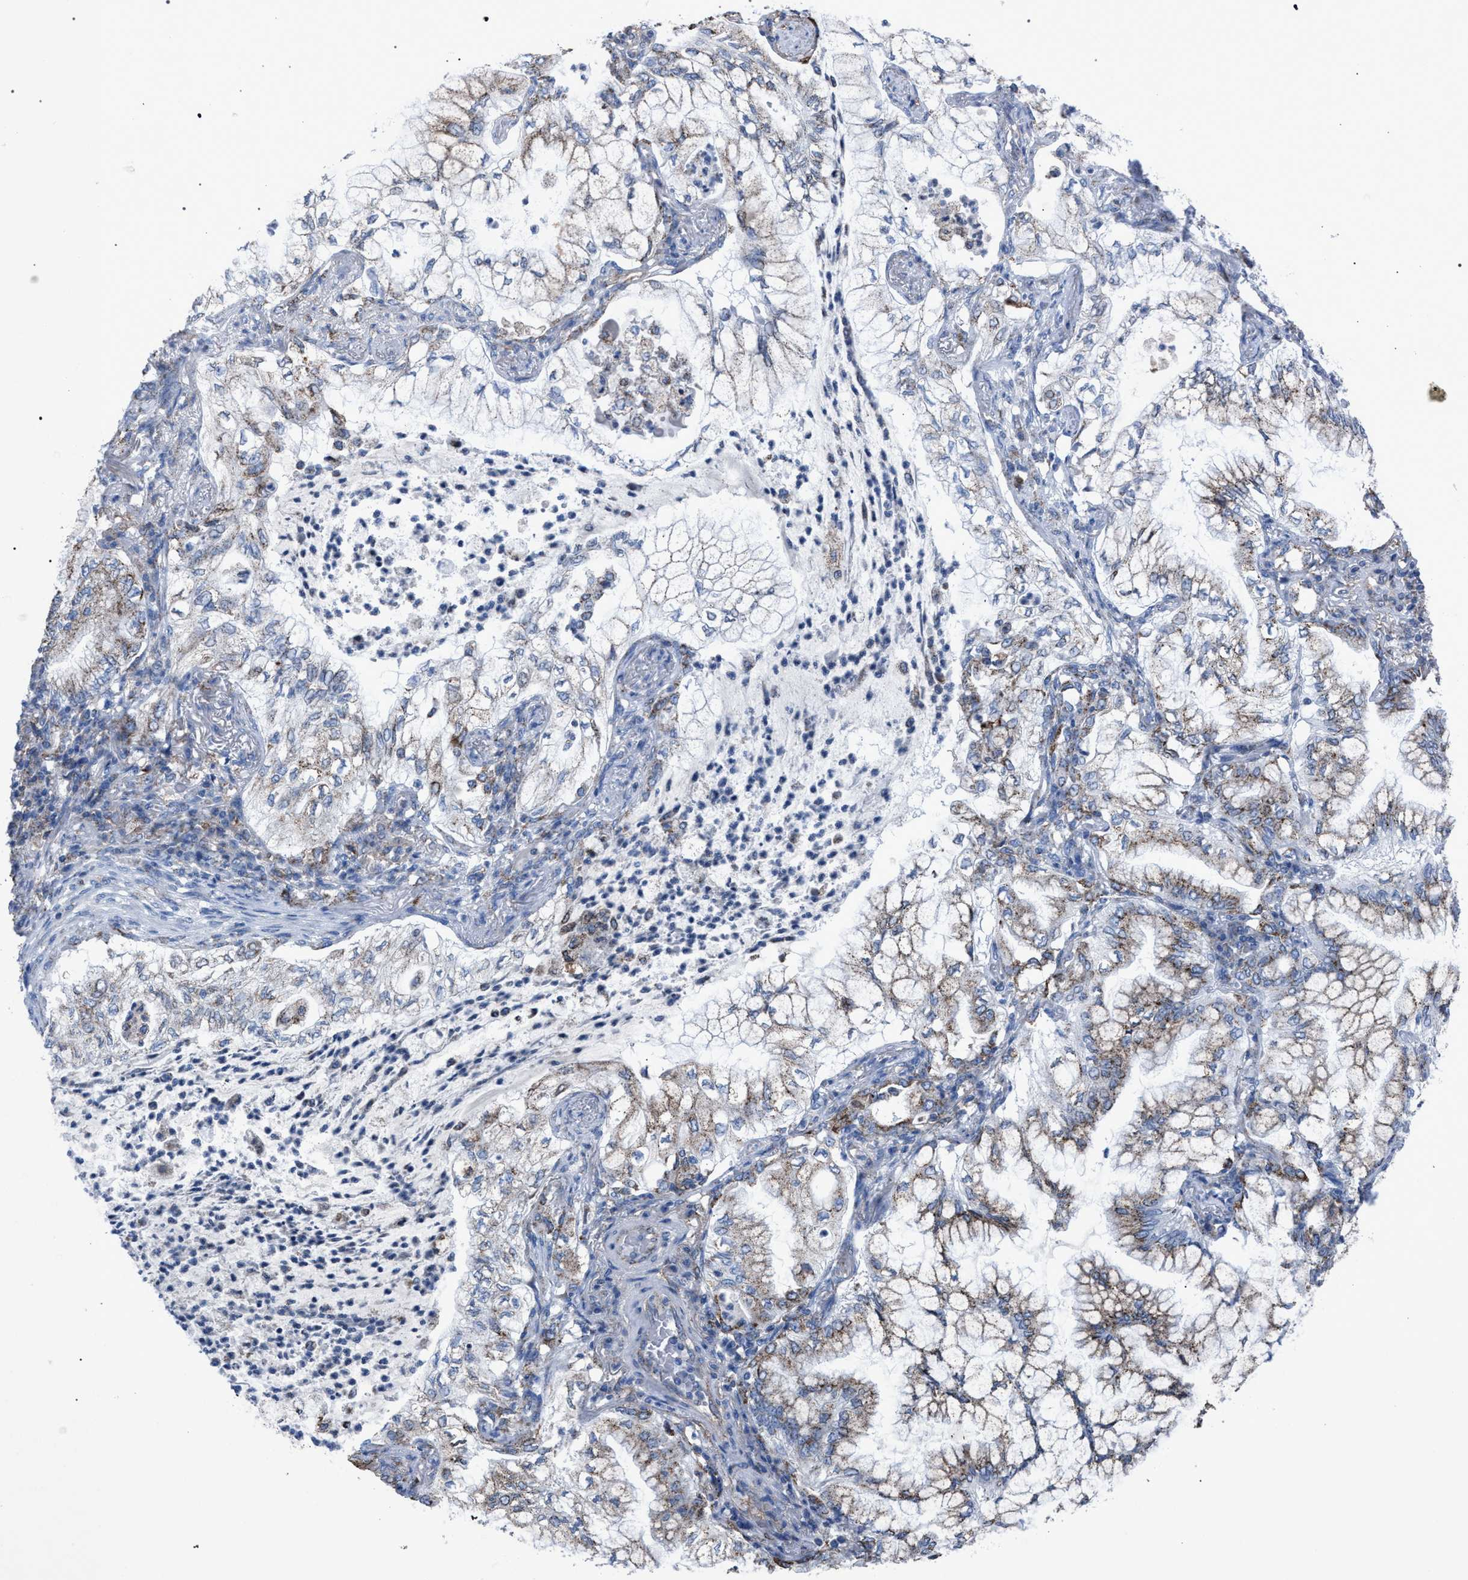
{"staining": {"intensity": "weak", "quantity": "25%-75%", "location": "cytoplasmic/membranous"}, "tissue": "lung cancer", "cell_type": "Tumor cells", "image_type": "cancer", "snomed": [{"axis": "morphology", "description": "Adenocarcinoma, NOS"}, {"axis": "topography", "description": "Lung"}], "caption": "IHC (DAB) staining of human lung cancer (adenocarcinoma) demonstrates weak cytoplasmic/membranous protein expression in about 25%-75% of tumor cells.", "gene": "HSD17B4", "patient": {"sex": "female", "age": 70}}